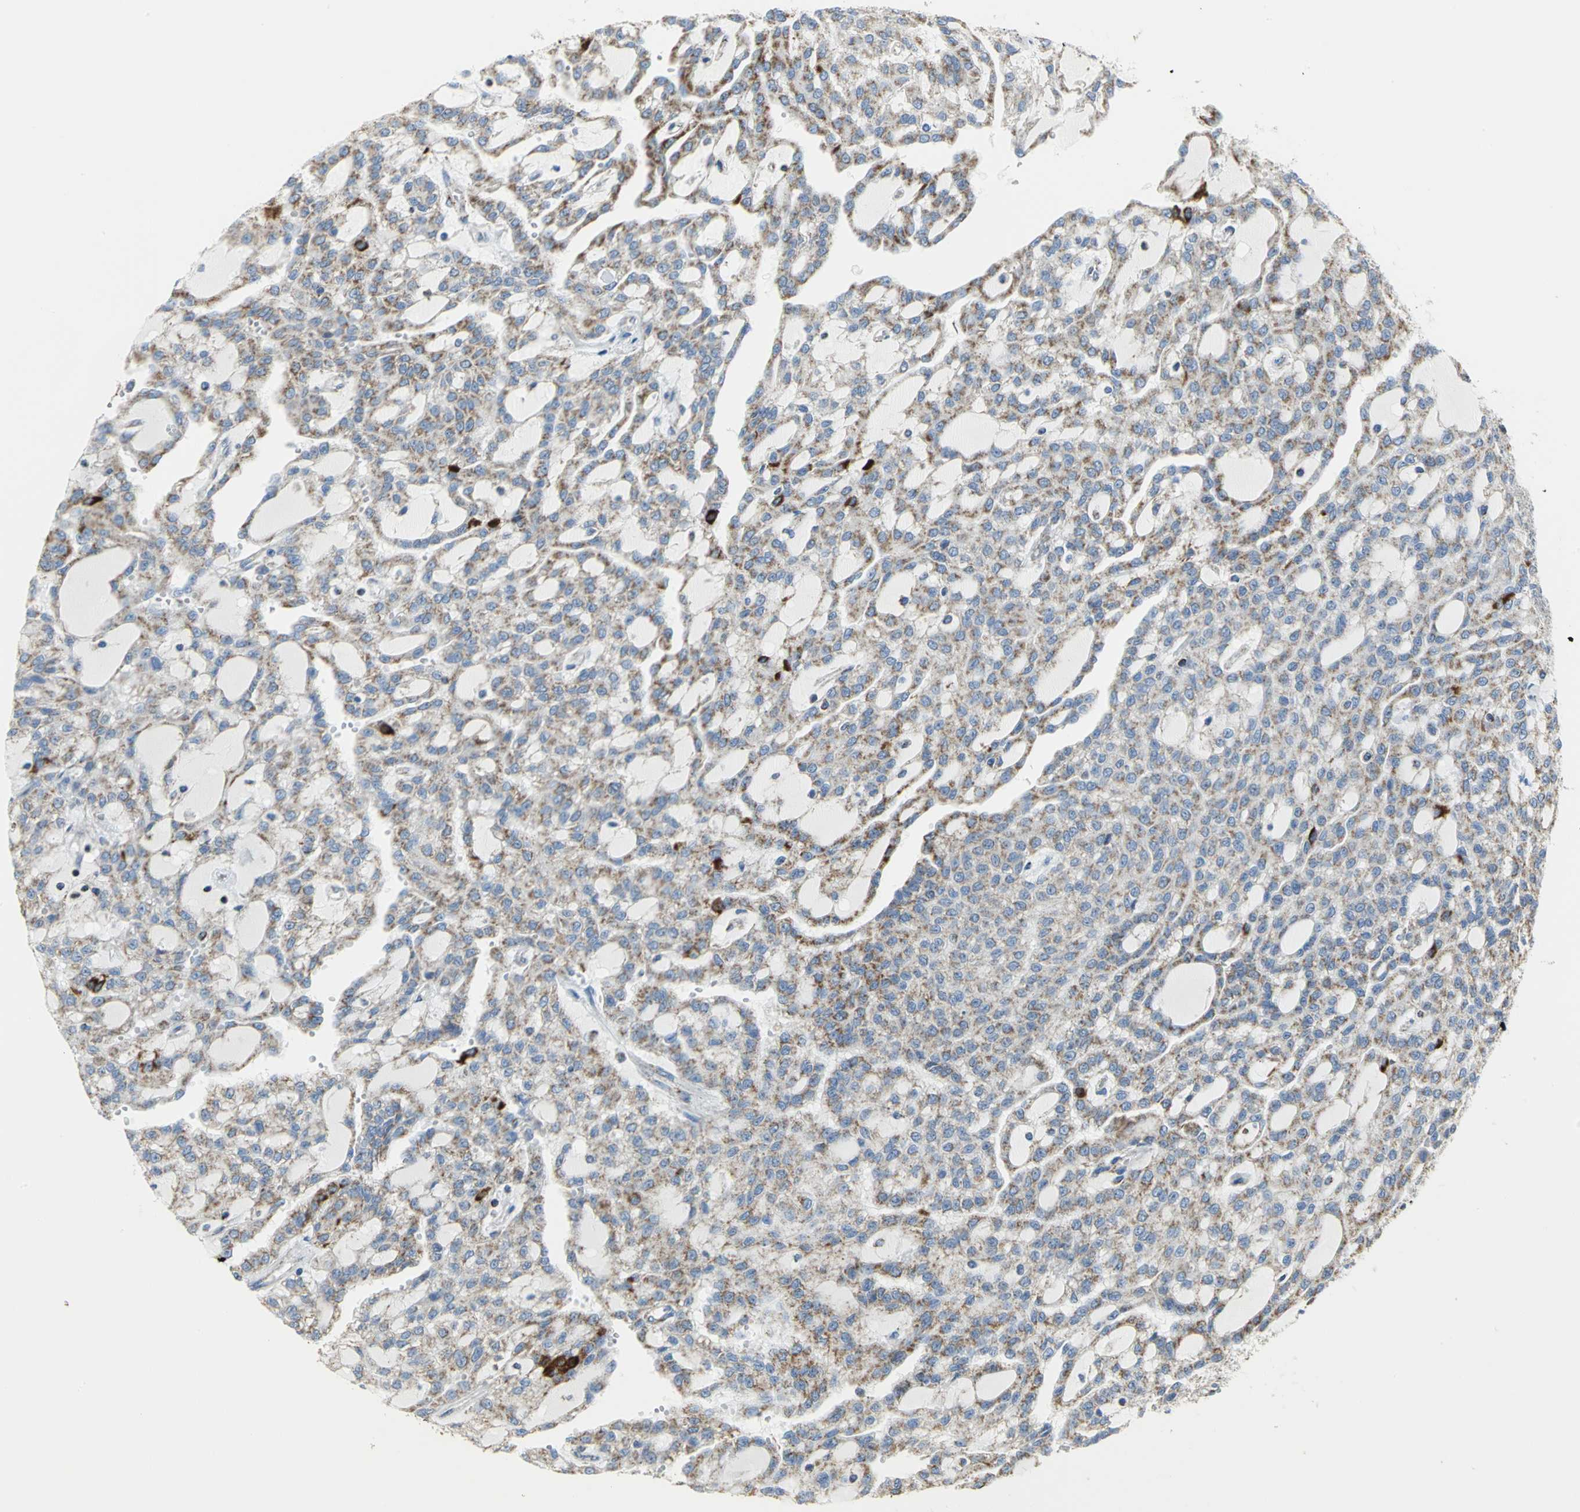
{"staining": {"intensity": "moderate", "quantity": "25%-75%", "location": "cytoplasmic/membranous"}, "tissue": "renal cancer", "cell_type": "Tumor cells", "image_type": "cancer", "snomed": [{"axis": "morphology", "description": "Adenocarcinoma, NOS"}, {"axis": "topography", "description": "Kidney"}], "caption": "A histopathology image of human adenocarcinoma (renal) stained for a protein shows moderate cytoplasmic/membranous brown staining in tumor cells.", "gene": "NTRK1", "patient": {"sex": "male", "age": 63}}